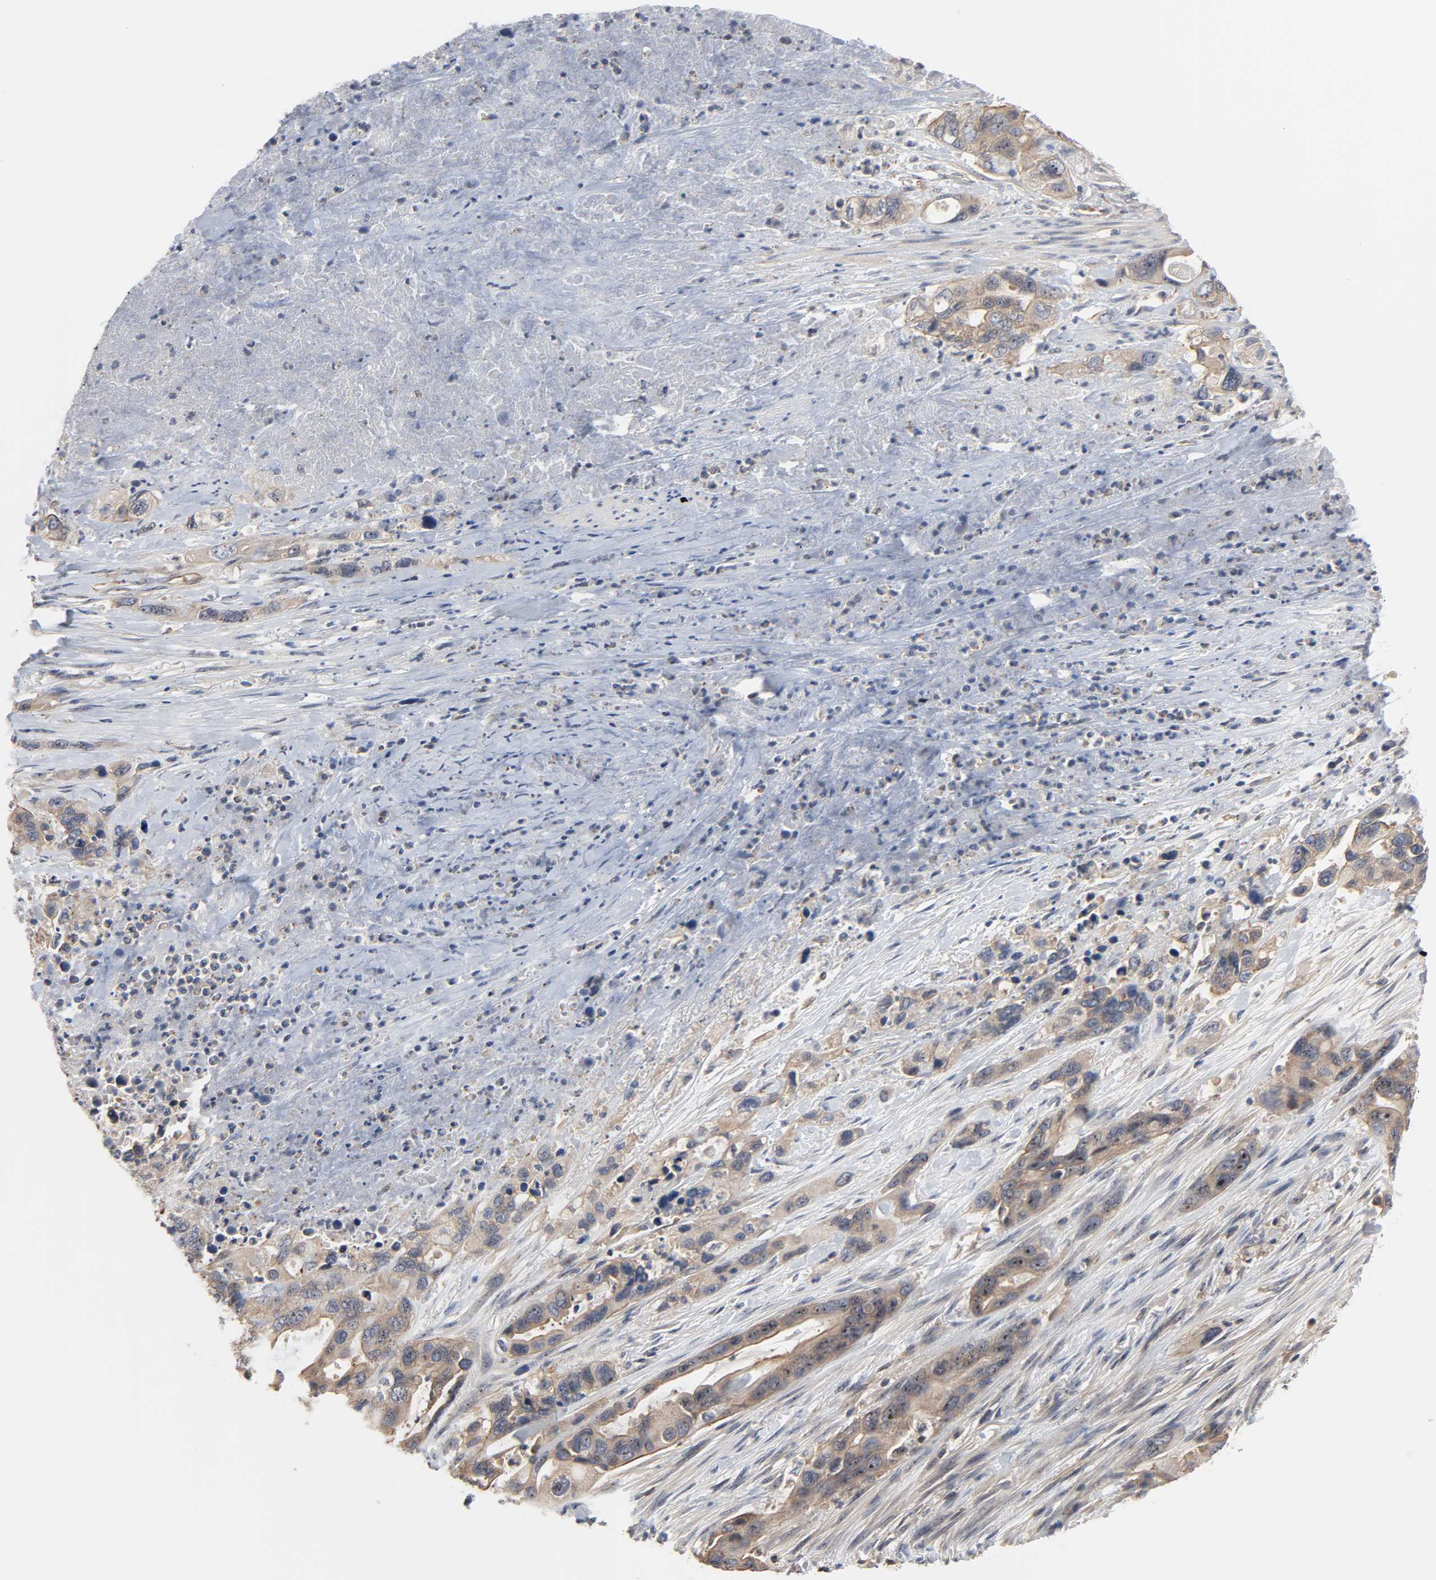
{"staining": {"intensity": "moderate", "quantity": ">75%", "location": "cytoplasmic/membranous,nuclear"}, "tissue": "pancreatic cancer", "cell_type": "Tumor cells", "image_type": "cancer", "snomed": [{"axis": "morphology", "description": "Adenocarcinoma, NOS"}, {"axis": "topography", "description": "Pancreas"}], "caption": "Human pancreatic adenocarcinoma stained for a protein (brown) reveals moderate cytoplasmic/membranous and nuclear positive staining in approximately >75% of tumor cells.", "gene": "DDX10", "patient": {"sex": "female", "age": 71}}